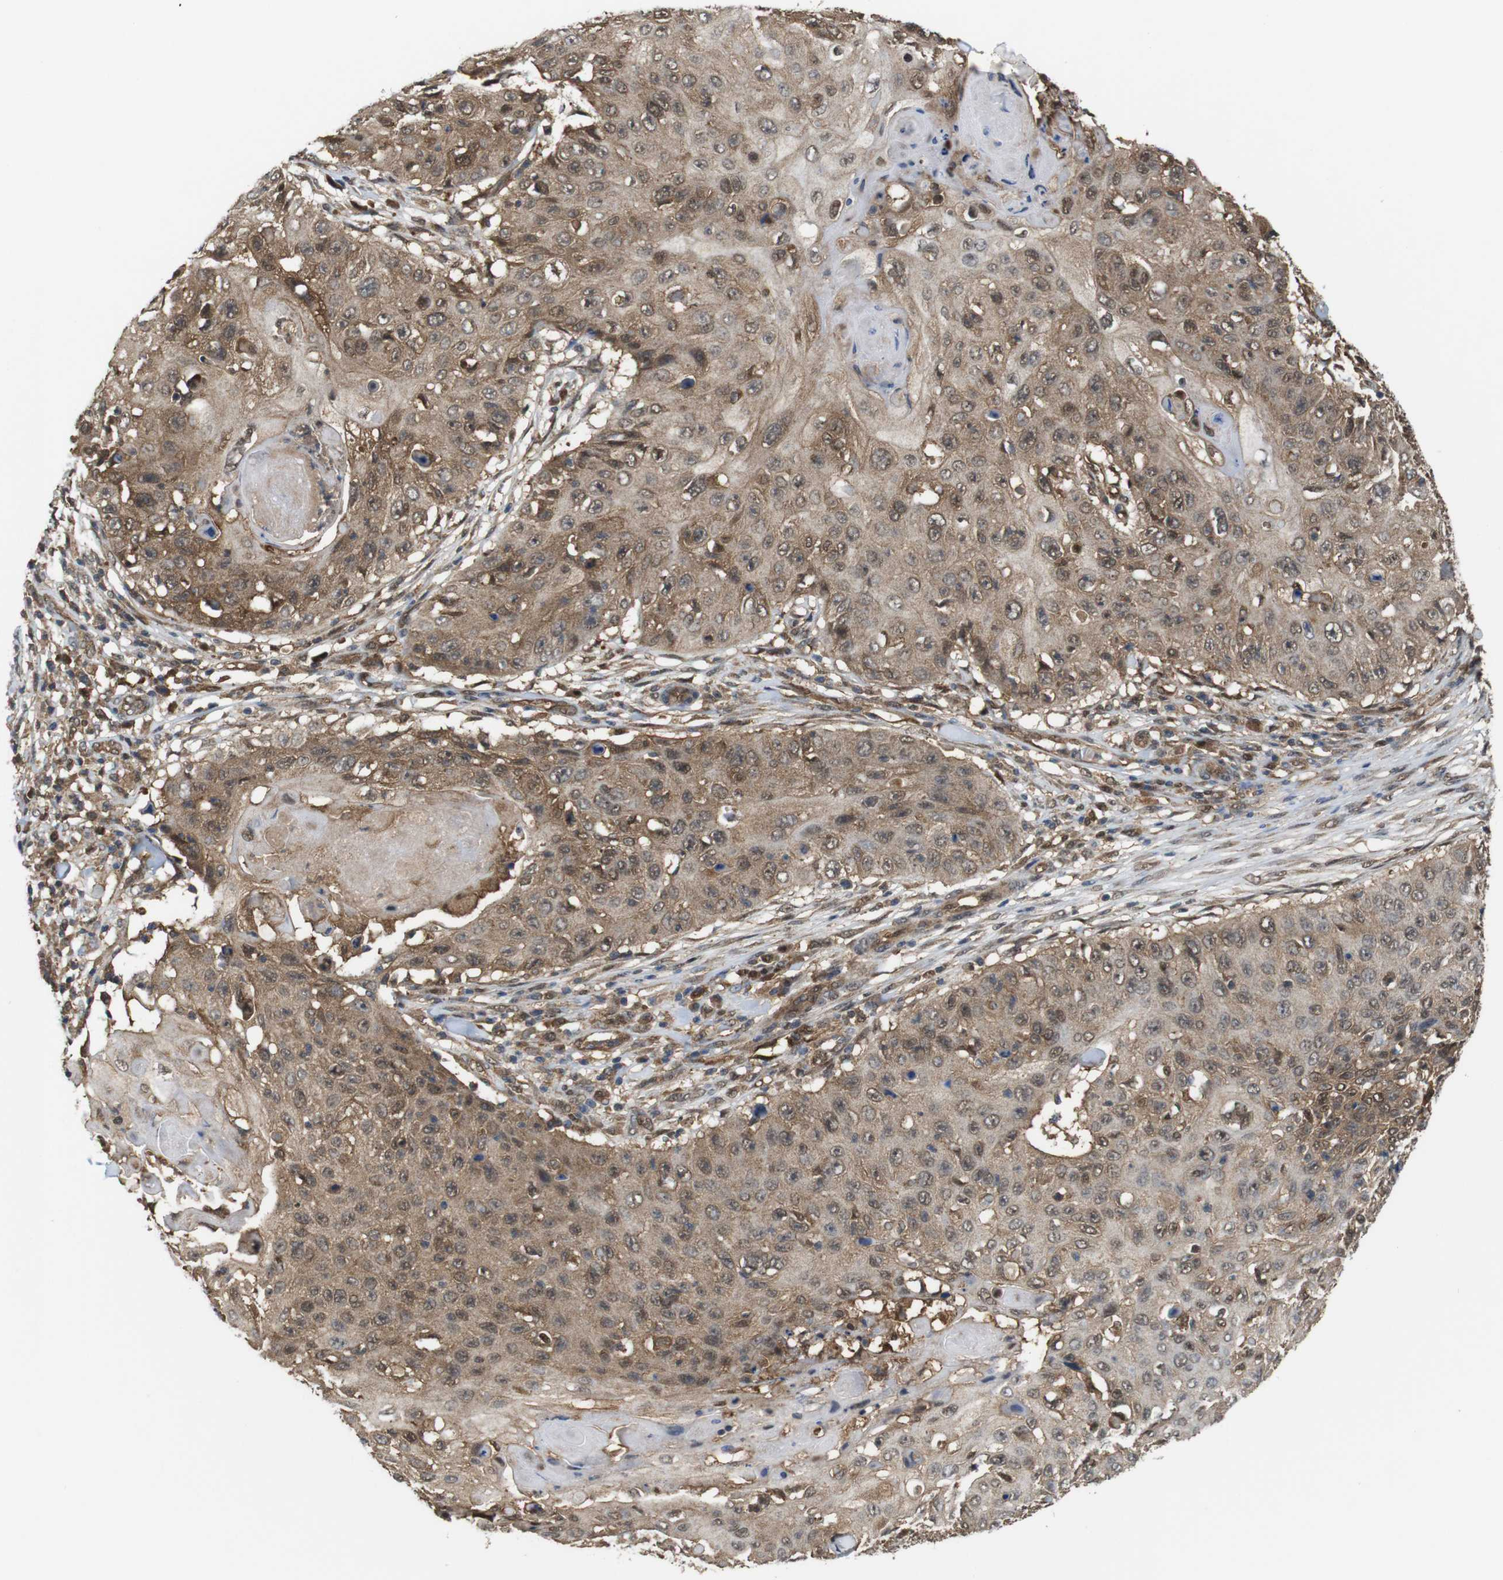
{"staining": {"intensity": "moderate", "quantity": ">75%", "location": "cytoplasmic/membranous"}, "tissue": "skin cancer", "cell_type": "Tumor cells", "image_type": "cancer", "snomed": [{"axis": "morphology", "description": "Squamous cell carcinoma, NOS"}, {"axis": "topography", "description": "Skin"}], "caption": "Protein analysis of squamous cell carcinoma (skin) tissue reveals moderate cytoplasmic/membranous staining in approximately >75% of tumor cells.", "gene": "YWHAG", "patient": {"sex": "male", "age": 86}}